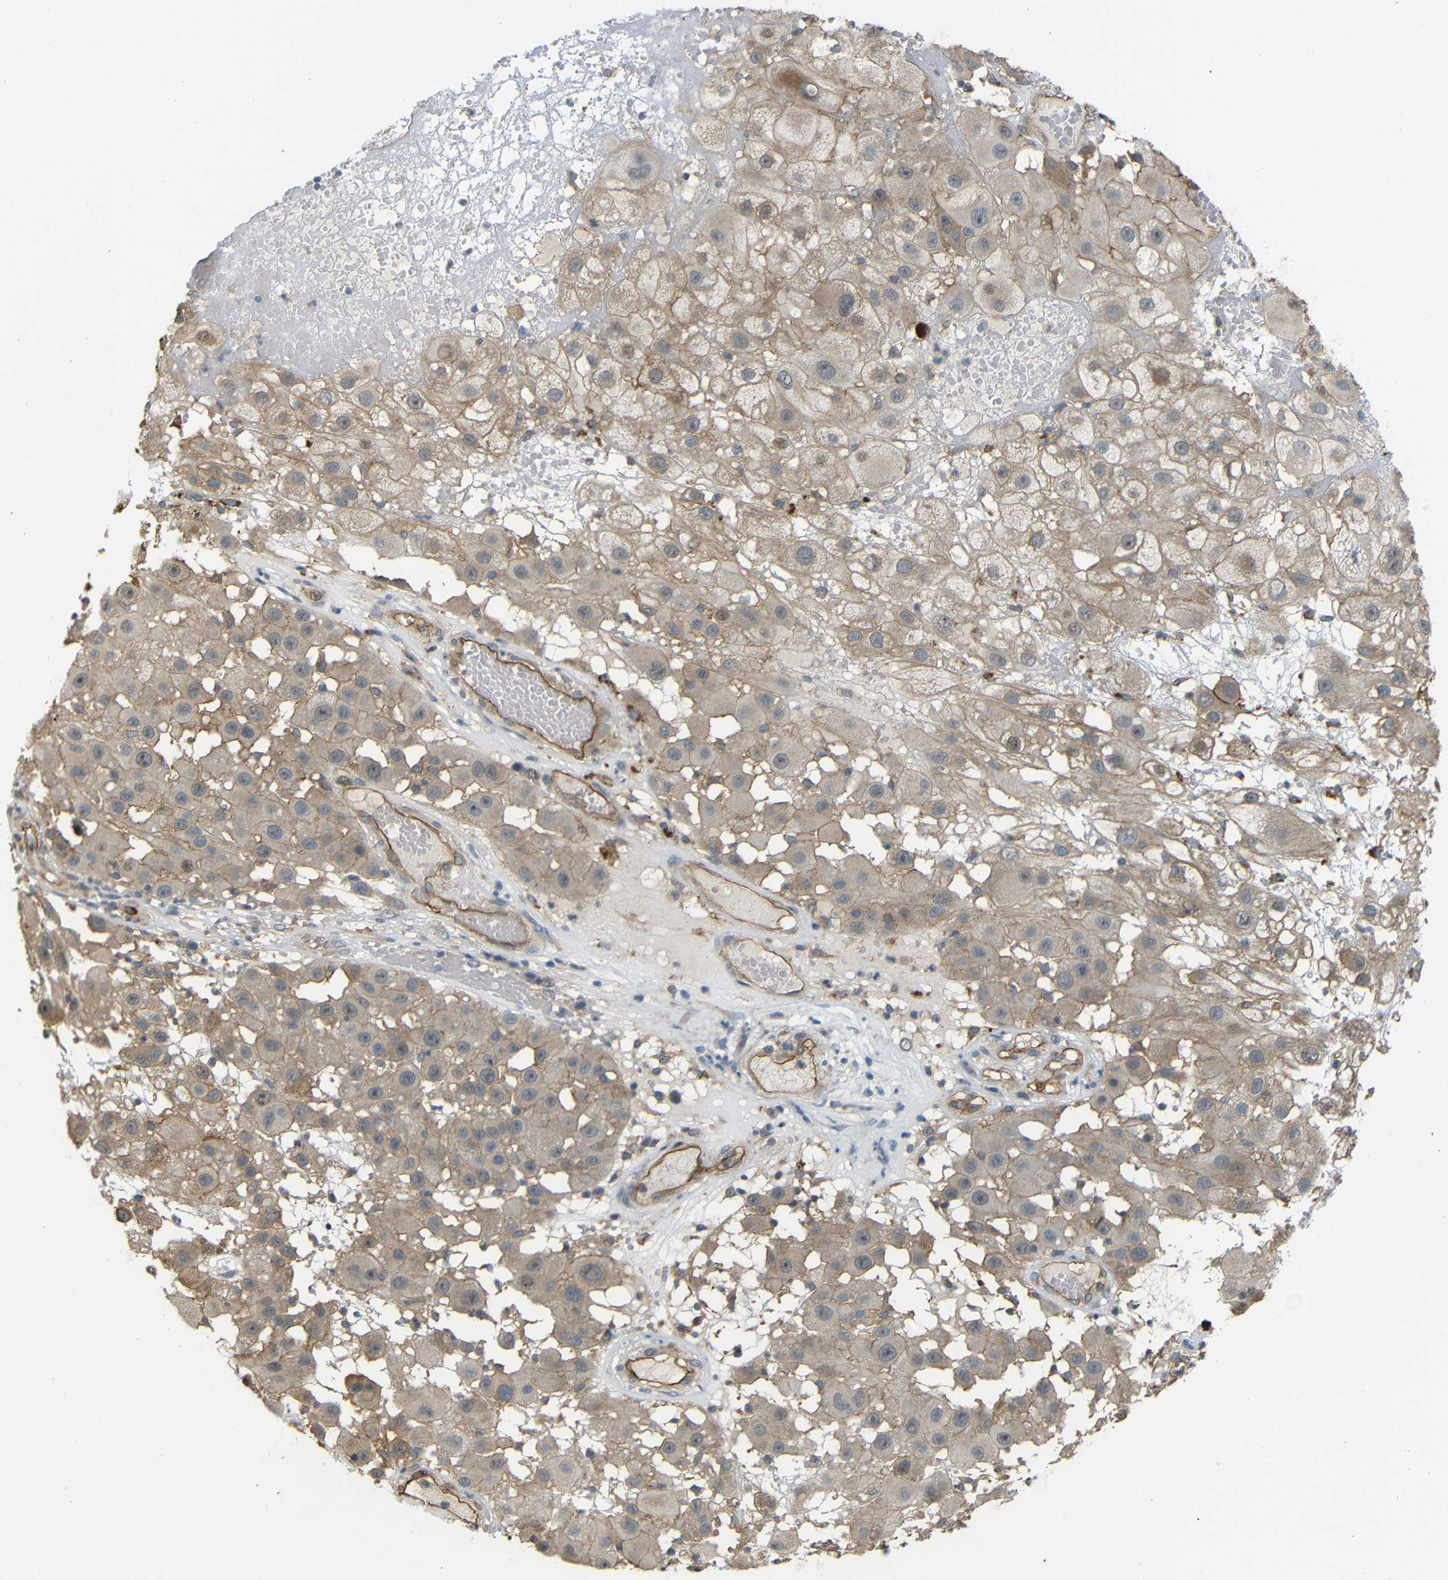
{"staining": {"intensity": "moderate", "quantity": ">75%", "location": "cytoplasmic/membranous,nuclear"}, "tissue": "melanoma", "cell_type": "Tumor cells", "image_type": "cancer", "snomed": [{"axis": "morphology", "description": "Malignant melanoma, NOS"}, {"axis": "topography", "description": "Skin"}], "caption": "Brown immunohistochemical staining in melanoma reveals moderate cytoplasmic/membranous and nuclear staining in approximately >75% of tumor cells.", "gene": "RELL1", "patient": {"sex": "female", "age": 81}}